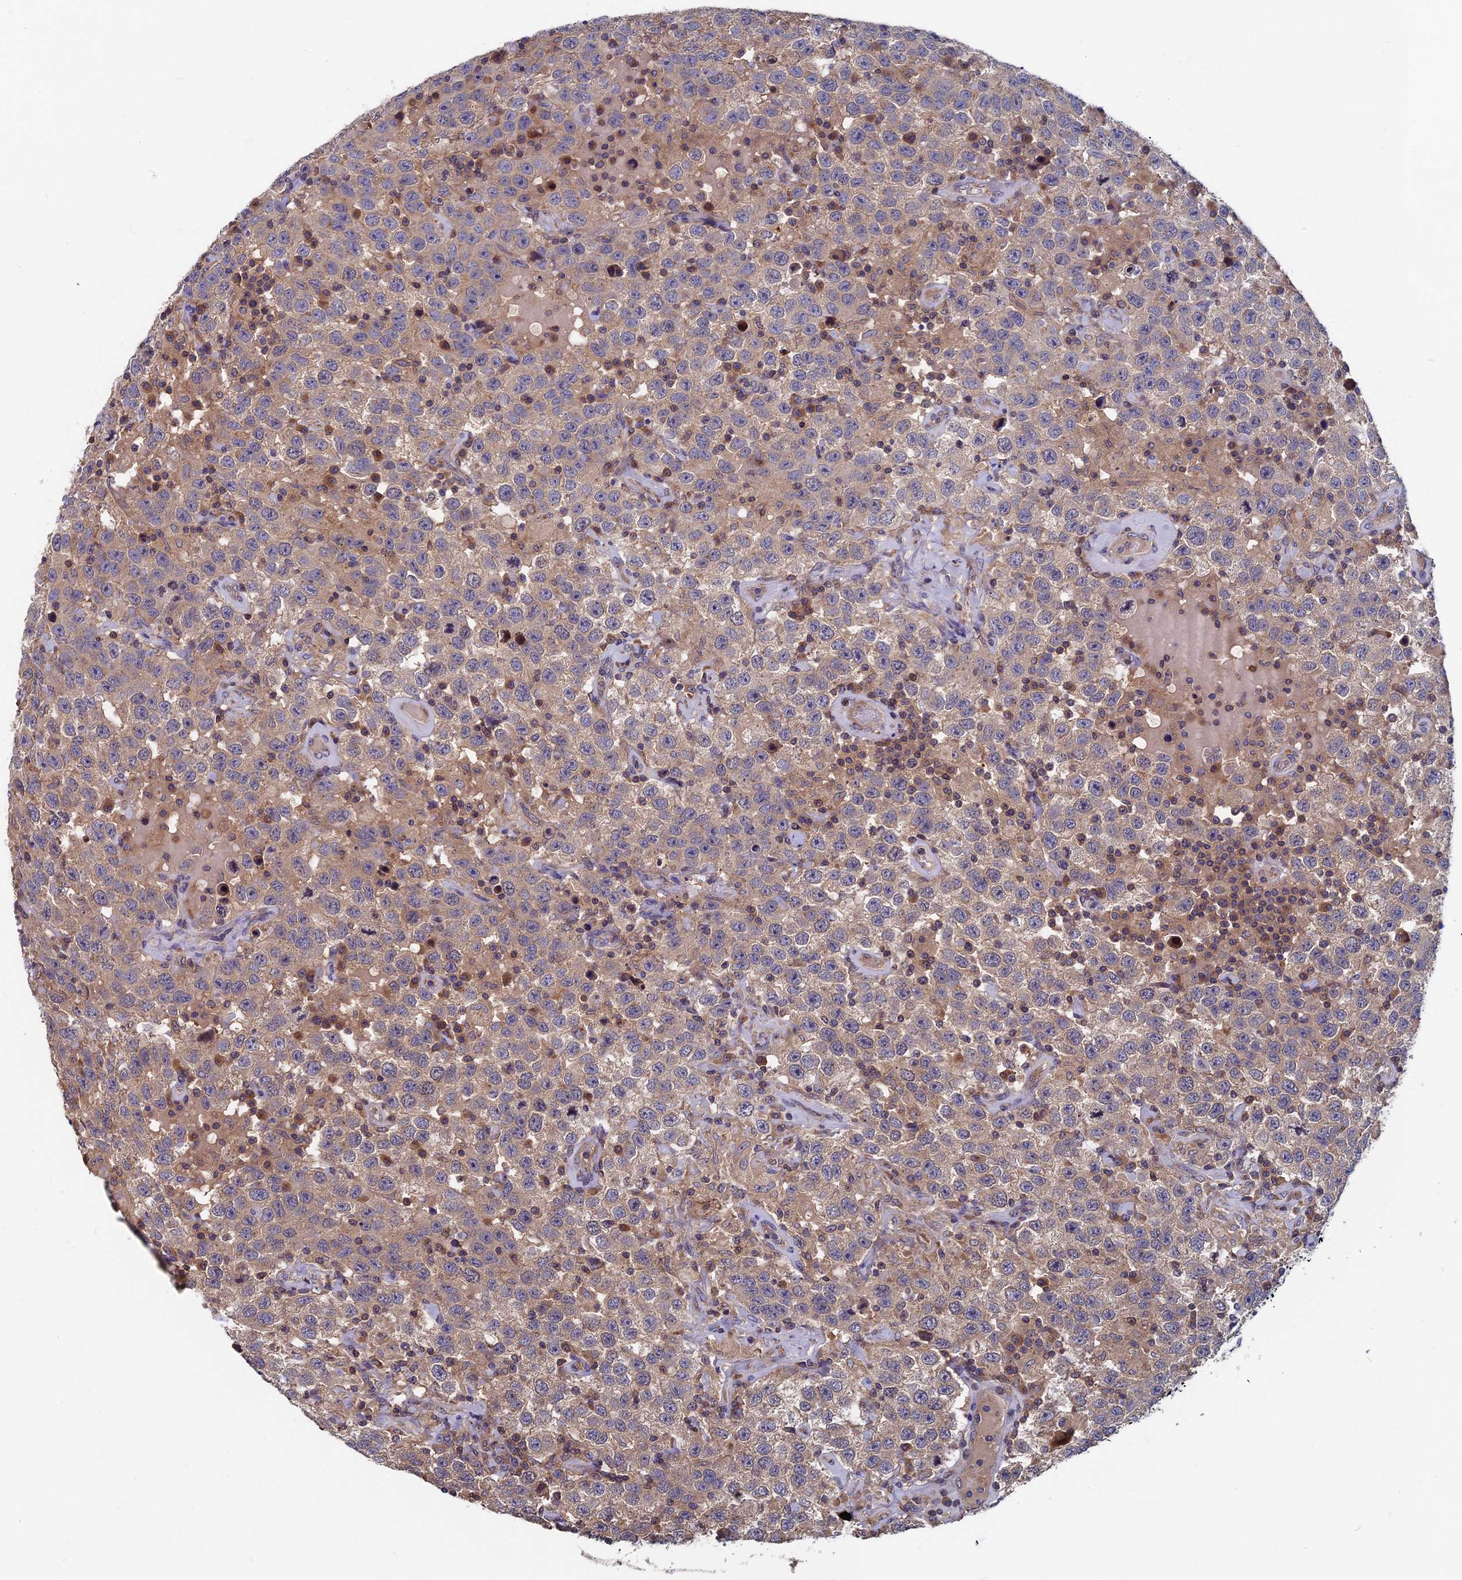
{"staining": {"intensity": "moderate", "quantity": ">75%", "location": "cytoplasmic/membranous"}, "tissue": "testis cancer", "cell_type": "Tumor cells", "image_type": "cancer", "snomed": [{"axis": "morphology", "description": "Seminoma, NOS"}, {"axis": "topography", "description": "Testis"}], "caption": "Immunohistochemical staining of testis seminoma reveals medium levels of moderate cytoplasmic/membranous protein expression in about >75% of tumor cells.", "gene": "TNK2", "patient": {"sex": "male", "age": 41}}